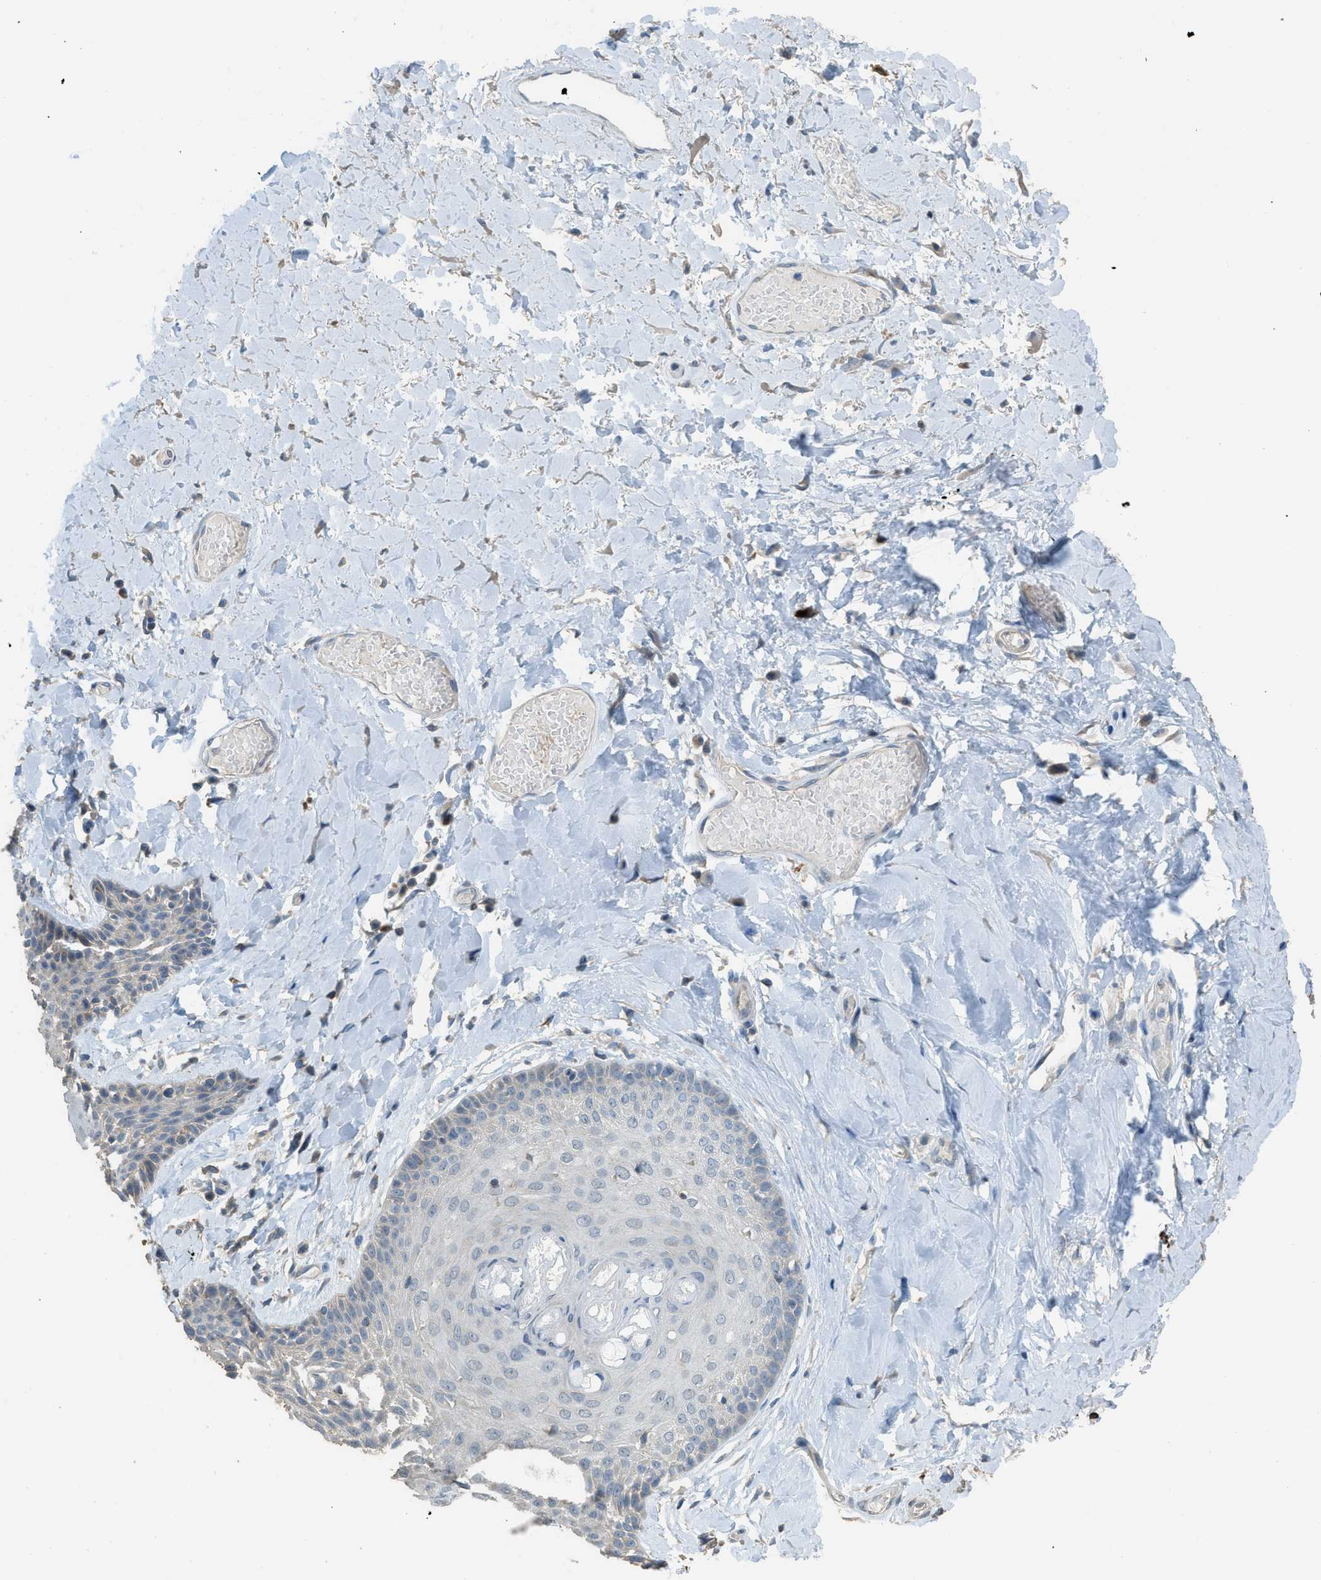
{"staining": {"intensity": "weak", "quantity": "<25%", "location": "cytoplasmic/membranous"}, "tissue": "skin", "cell_type": "Epidermal cells", "image_type": "normal", "snomed": [{"axis": "morphology", "description": "Normal tissue, NOS"}, {"axis": "topography", "description": "Anal"}], "caption": "High power microscopy image of an IHC histopathology image of normal skin, revealing no significant expression in epidermal cells.", "gene": "TIMD4", "patient": {"sex": "male", "age": 69}}